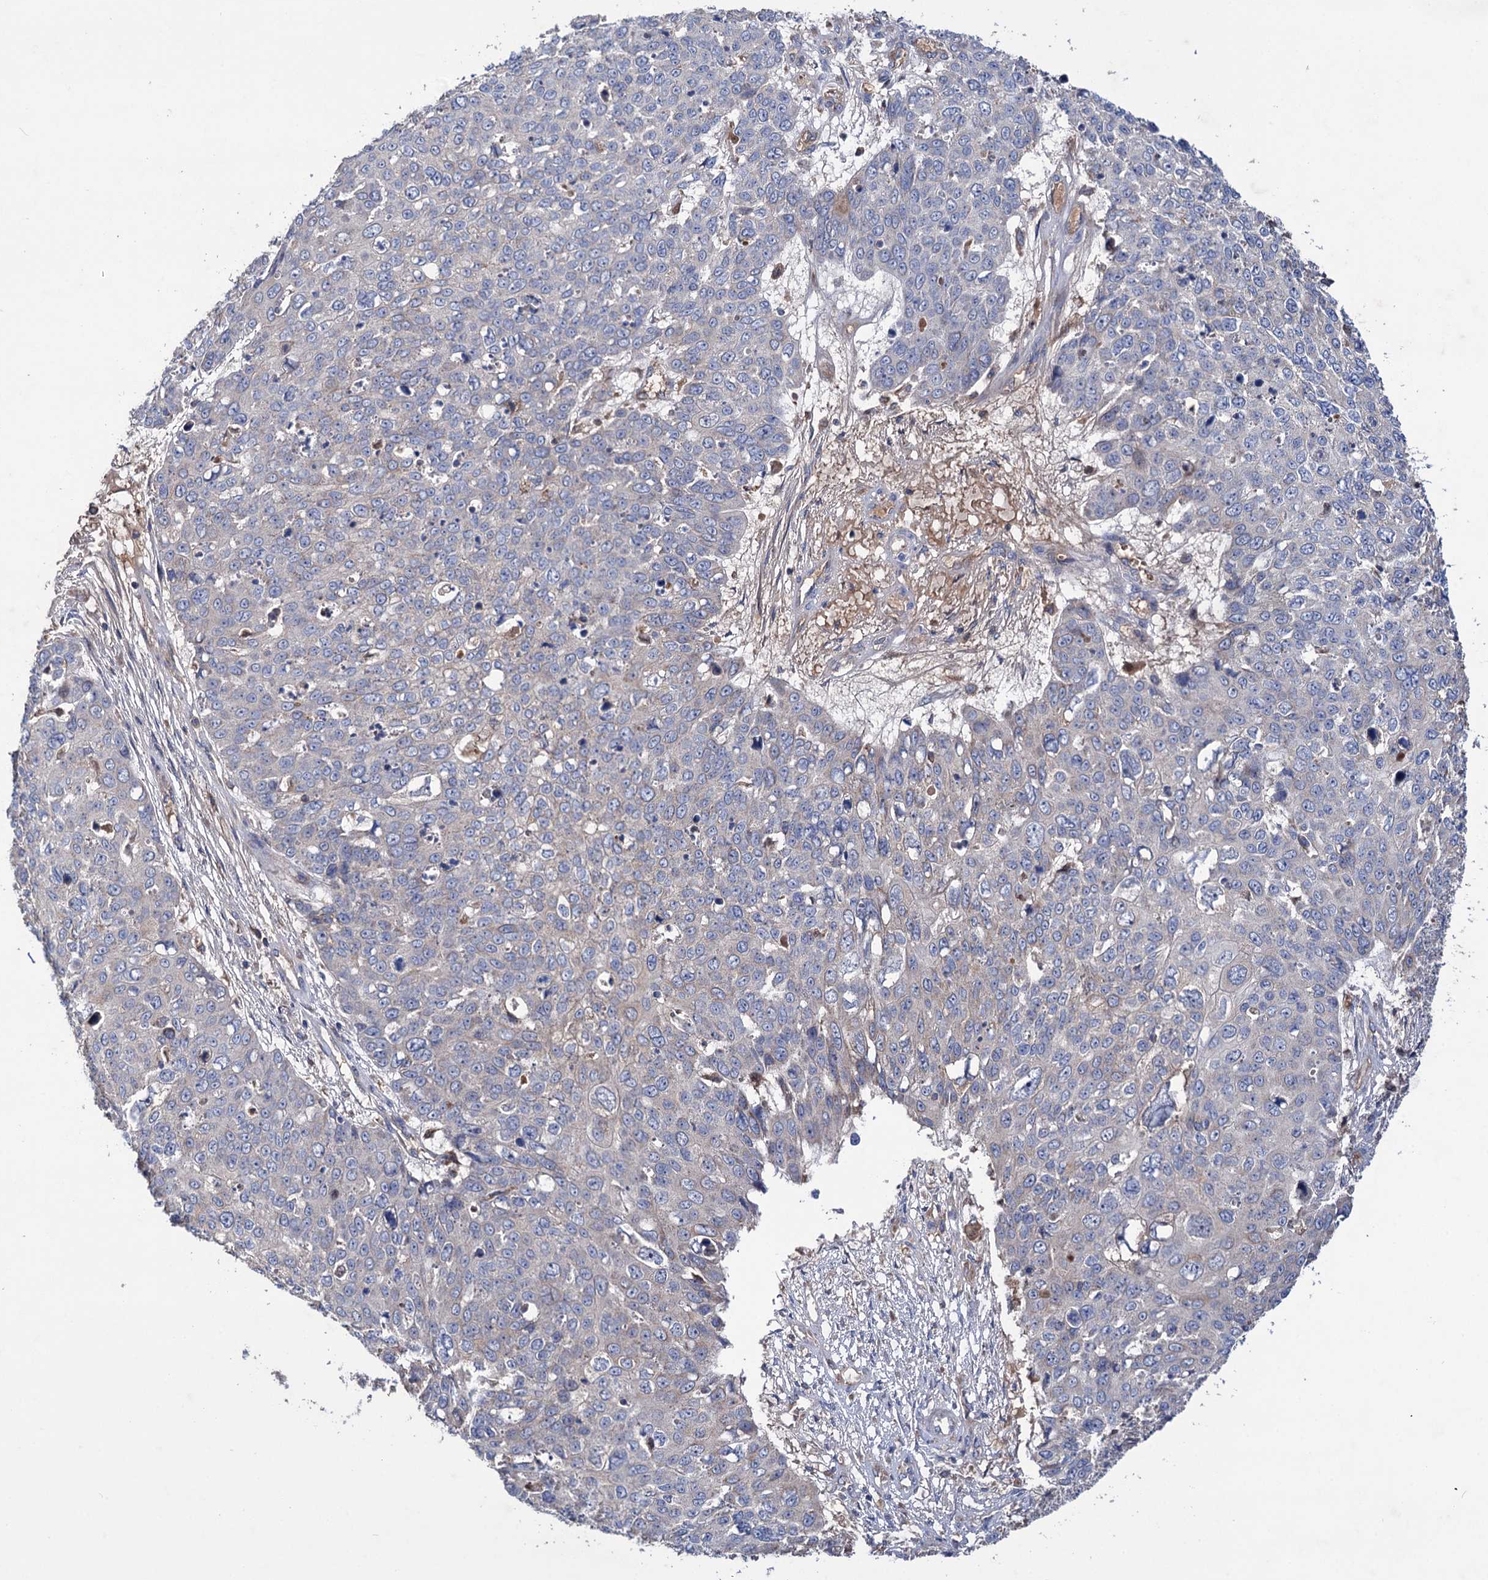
{"staining": {"intensity": "negative", "quantity": "none", "location": "none"}, "tissue": "skin cancer", "cell_type": "Tumor cells", "image_type": "cancer", "snomed": [{"axis": "morphology", "description": "Squamous cell carcinoma, NOS"}, {"axis": "topography", "description": "Skin"}], "caption": "The image shows no significant positivity in tumor cells of skin cancer (squamous cell carcinoma).", "gene": "CLPB", "patient": {"sex": "male", "age": 71}}